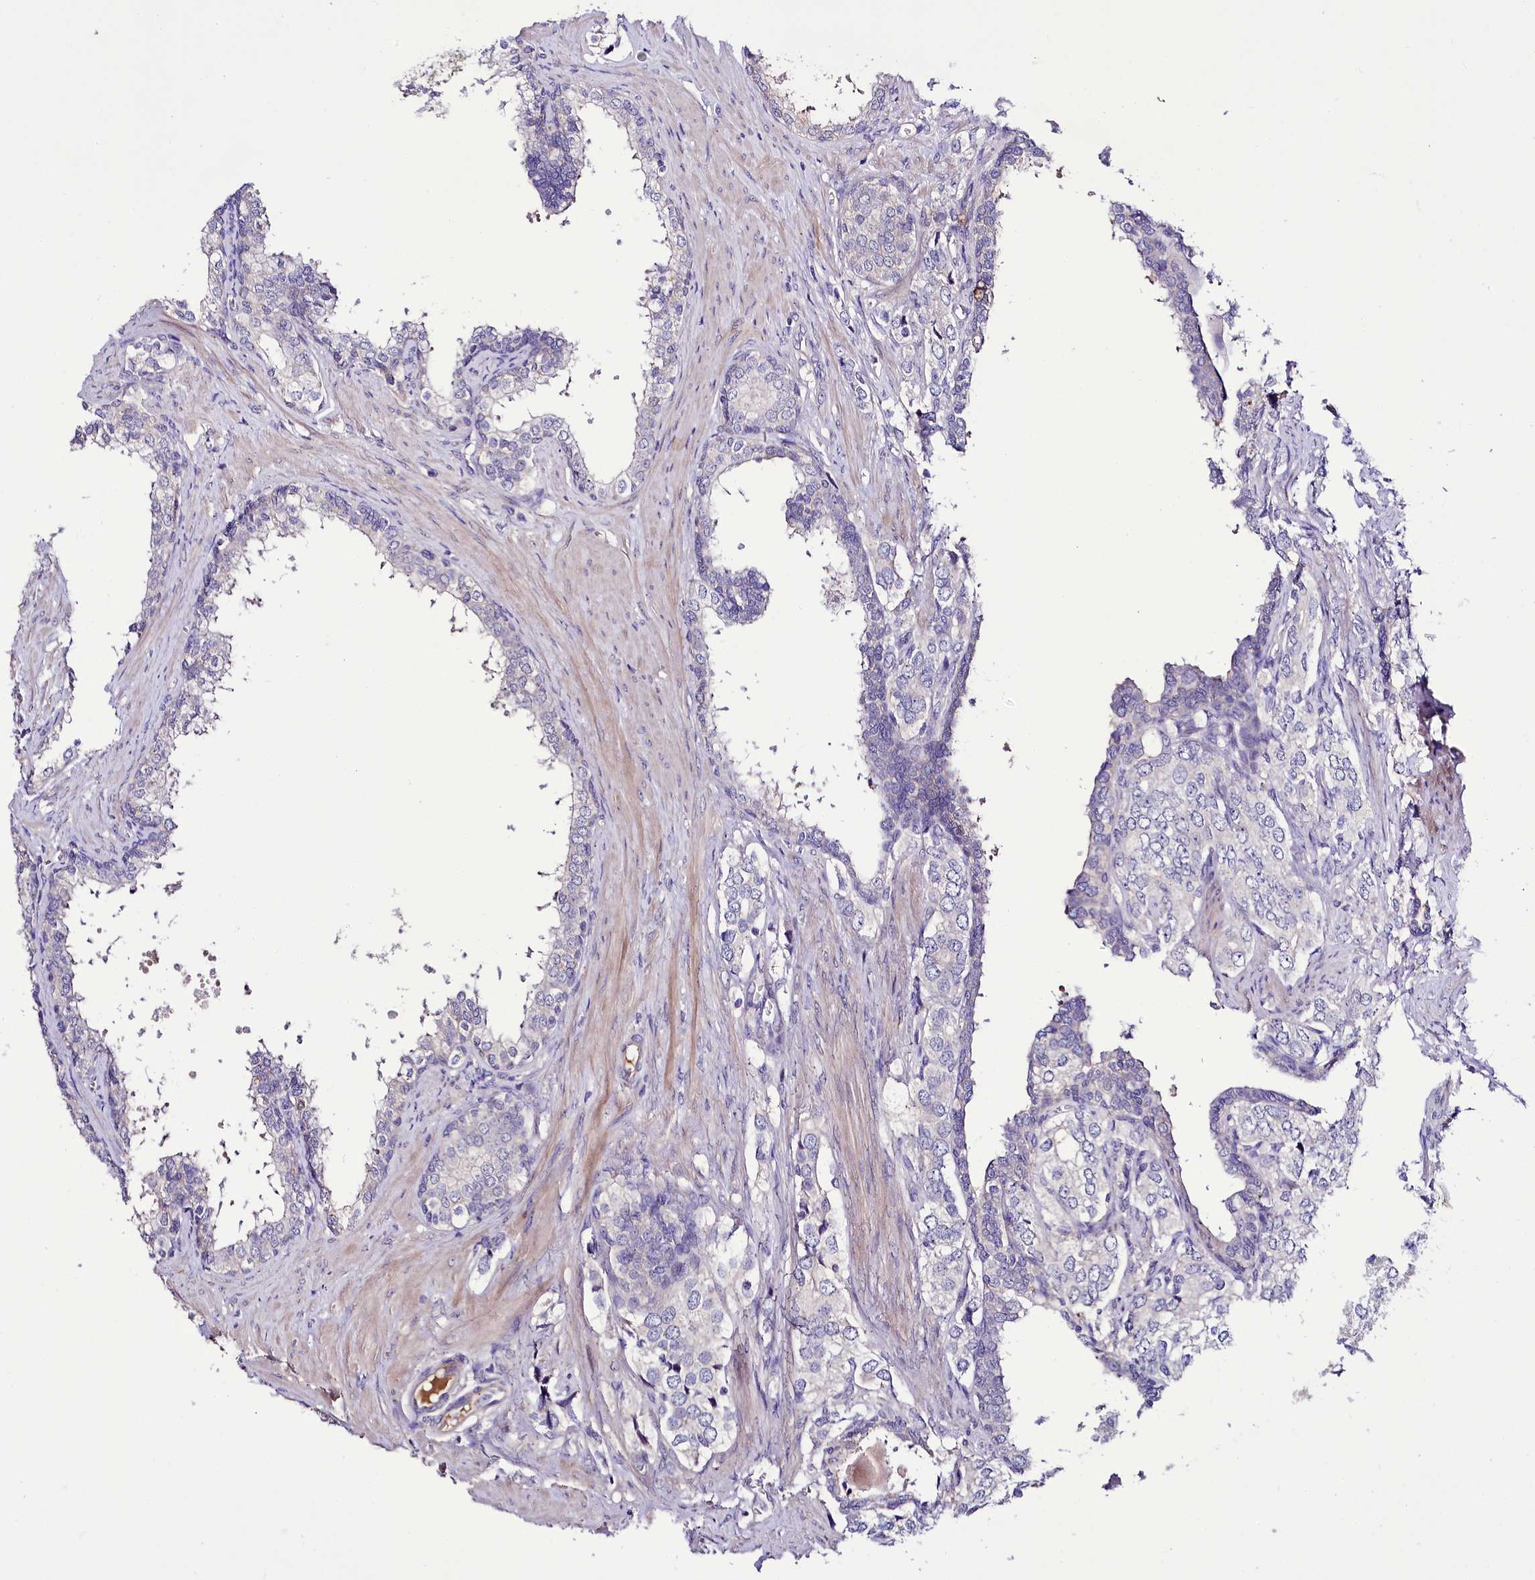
{"staining": {"intensity": "negative", "quantity": "none", "location": "none"}, "tissue": "prostate cancer", "cell_type": "Tumor cells", "image_type": "cancer", "snomed": [{"axis": "morphology", "description": "Adenocarcinoma, High grade"}, {"axis": "topography", "description": "Prostate"}], "caption": "An image of prostate high-grade adenocarcinoma stained for a protein reveals no brown staining in tumor cells.", "gene": "PPP1R32", "patient": {"sex": "male", "age": 66}}